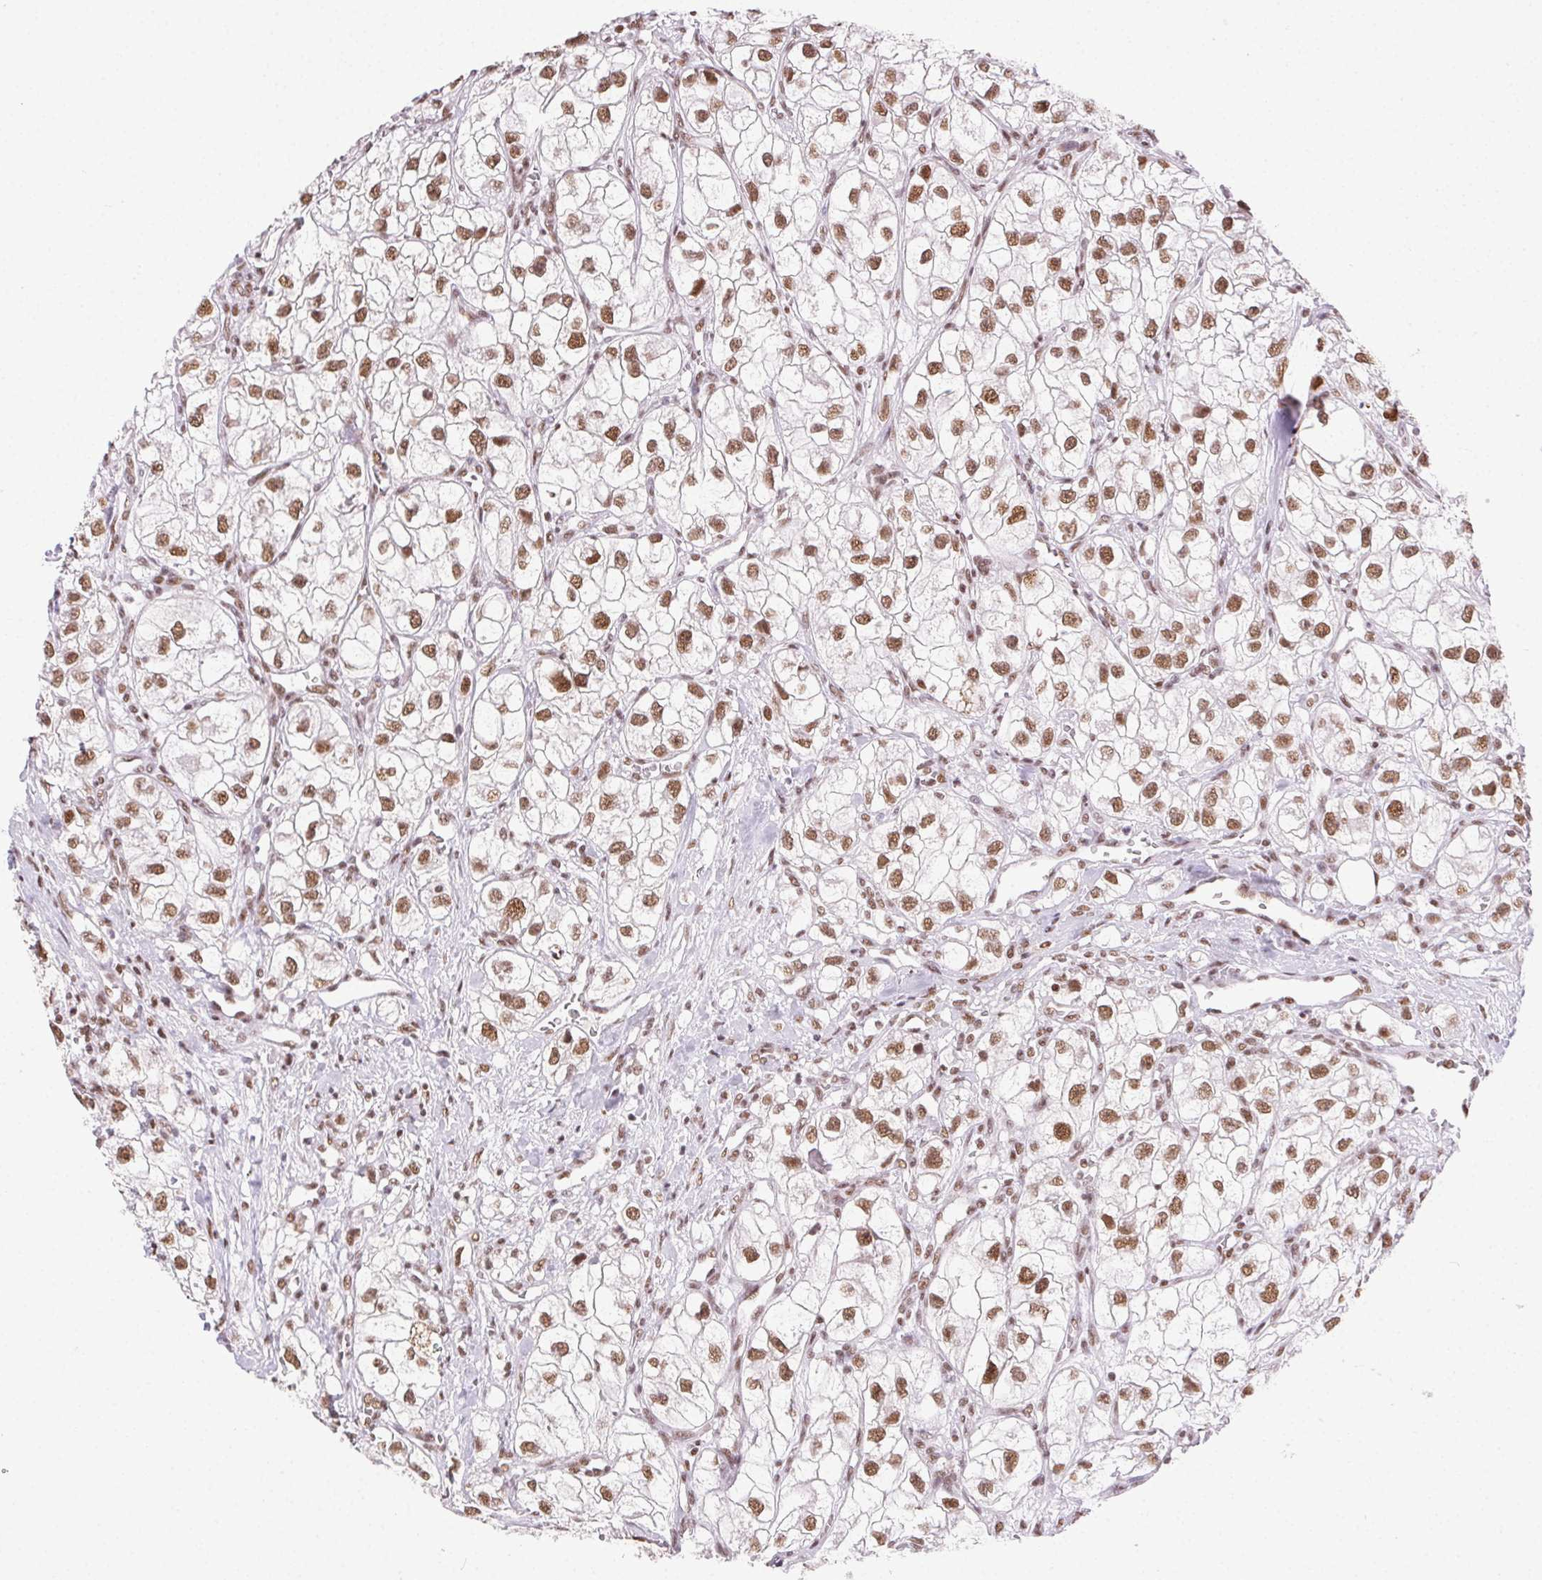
{"staining": {"intensity": "moderate", "quantity": ">75%", "location": "nuclear"}, "tissue": "renal cancer", "cell_type": "Tumor cells", "image_type": "cancer", "snomed": [{"axis": "morphology", "description": "Adenocarcinoma, NOS"}, {"axis": "topography", "description": "Kidney"}], "caption": "Protein staining exhibits moderate nuclear positivity in about >75% of tumor cells in renal cancer (adenocarcinoma).", "gene": "TRA2B", "patient": {"sex": "male", "age": 59}}